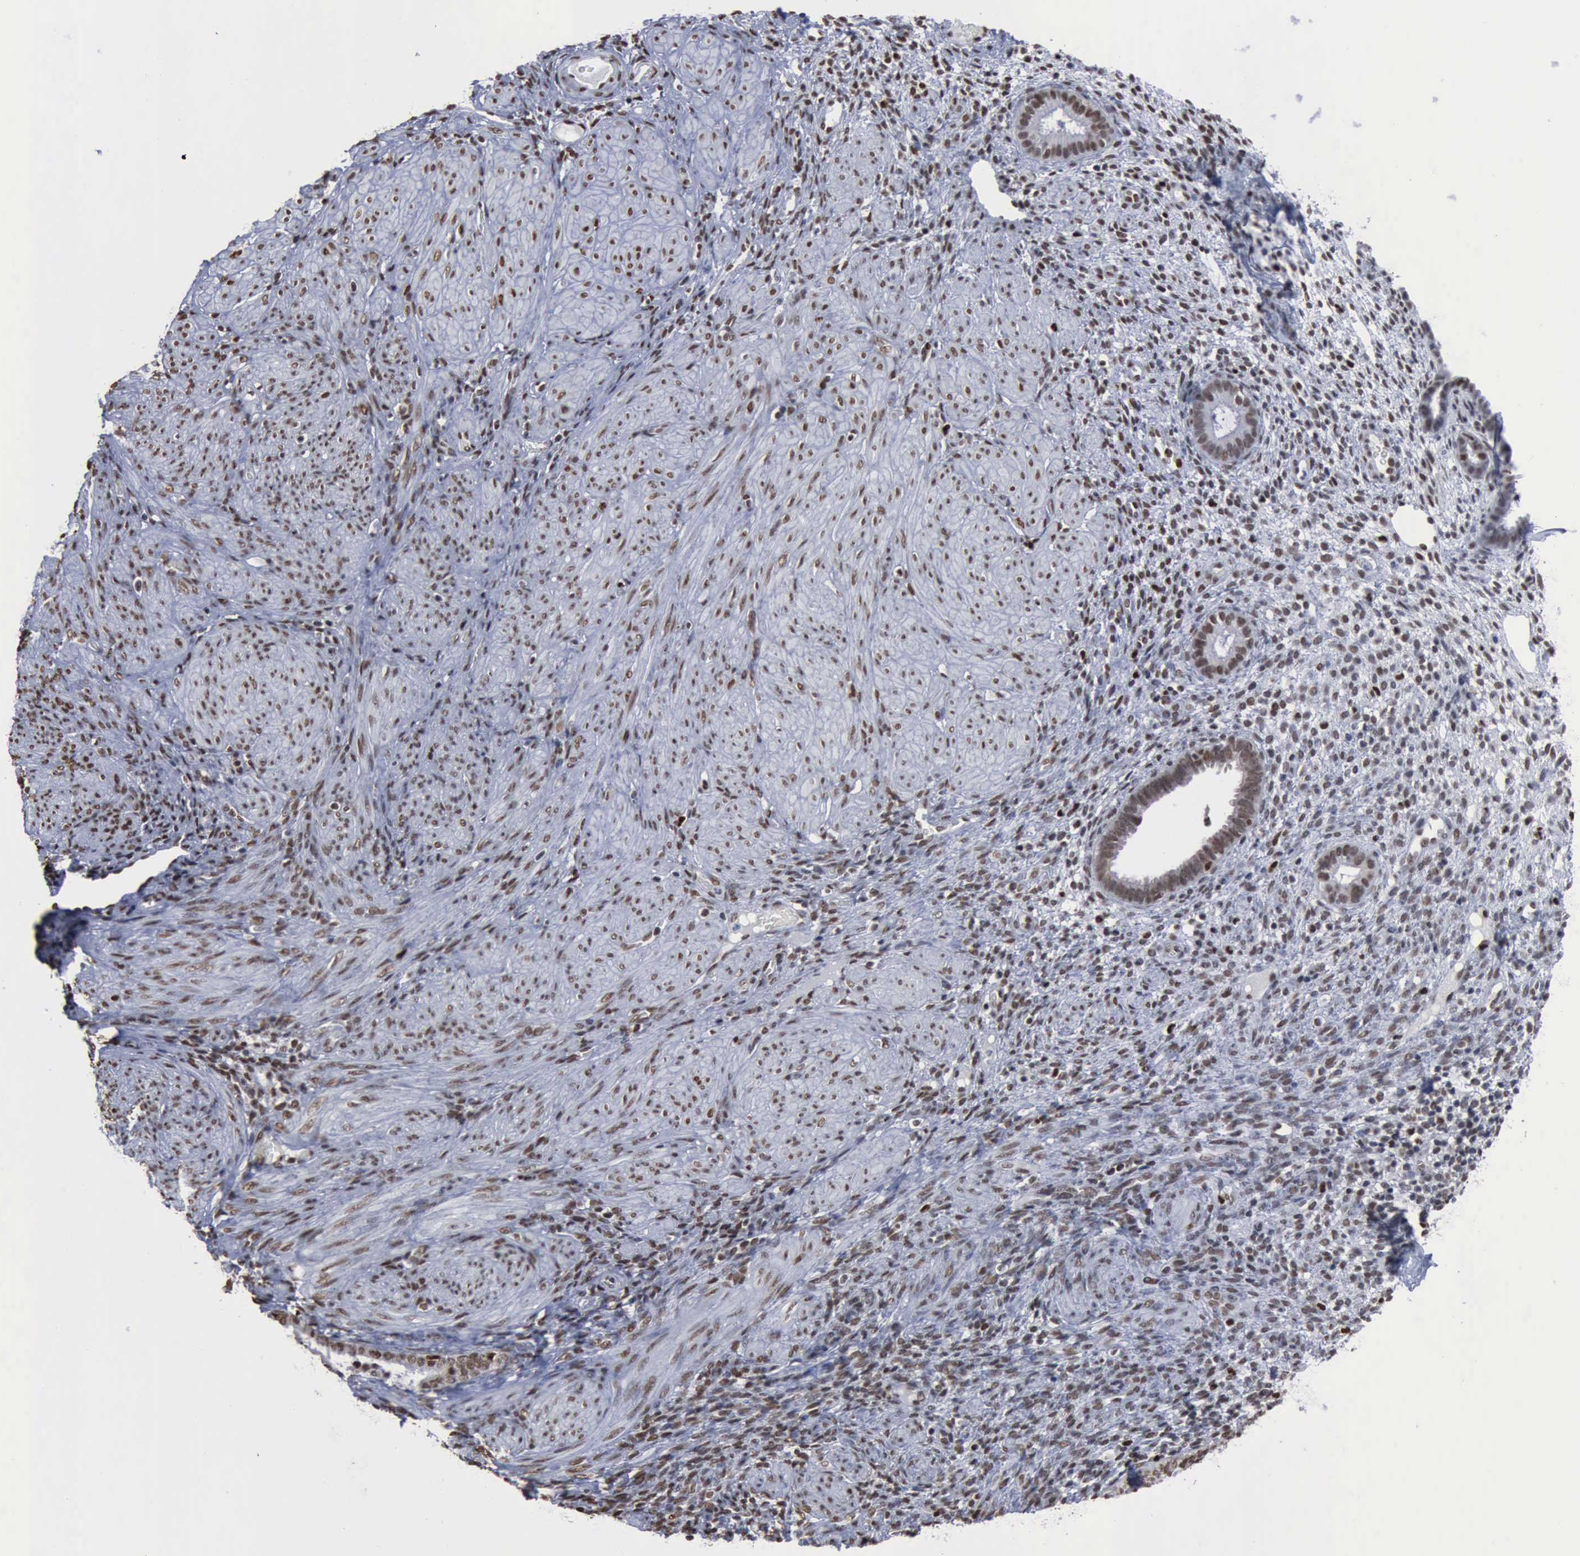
{"staining": {"intensity": "weak", "quantity": "<25%", "location": "nuclear"}, "tissue": "endometrium", "cell_type": "Cells in endometrial stroma", "image_type": "normal", "snomed": [{"axis": "morphology", "description": "Normal tissue, NOS"}, {"axis": "topography", "description": "Endometrium"}], "caption": "This histopathology image is of benign endometrium stained with IHC to label a protein in brown with the nuclei are counter-stained blue. There is no positivity in cells in endometrial stroma. The staining was performed using DAB (3,3'-diaminobenzidine) to visualize the protein expression in brown, while the nuclei were stained in blue with hematoxylin (Magnification: 20x).", "gene": "PCNA", "patient": {"sex": "female", "age": 72}}